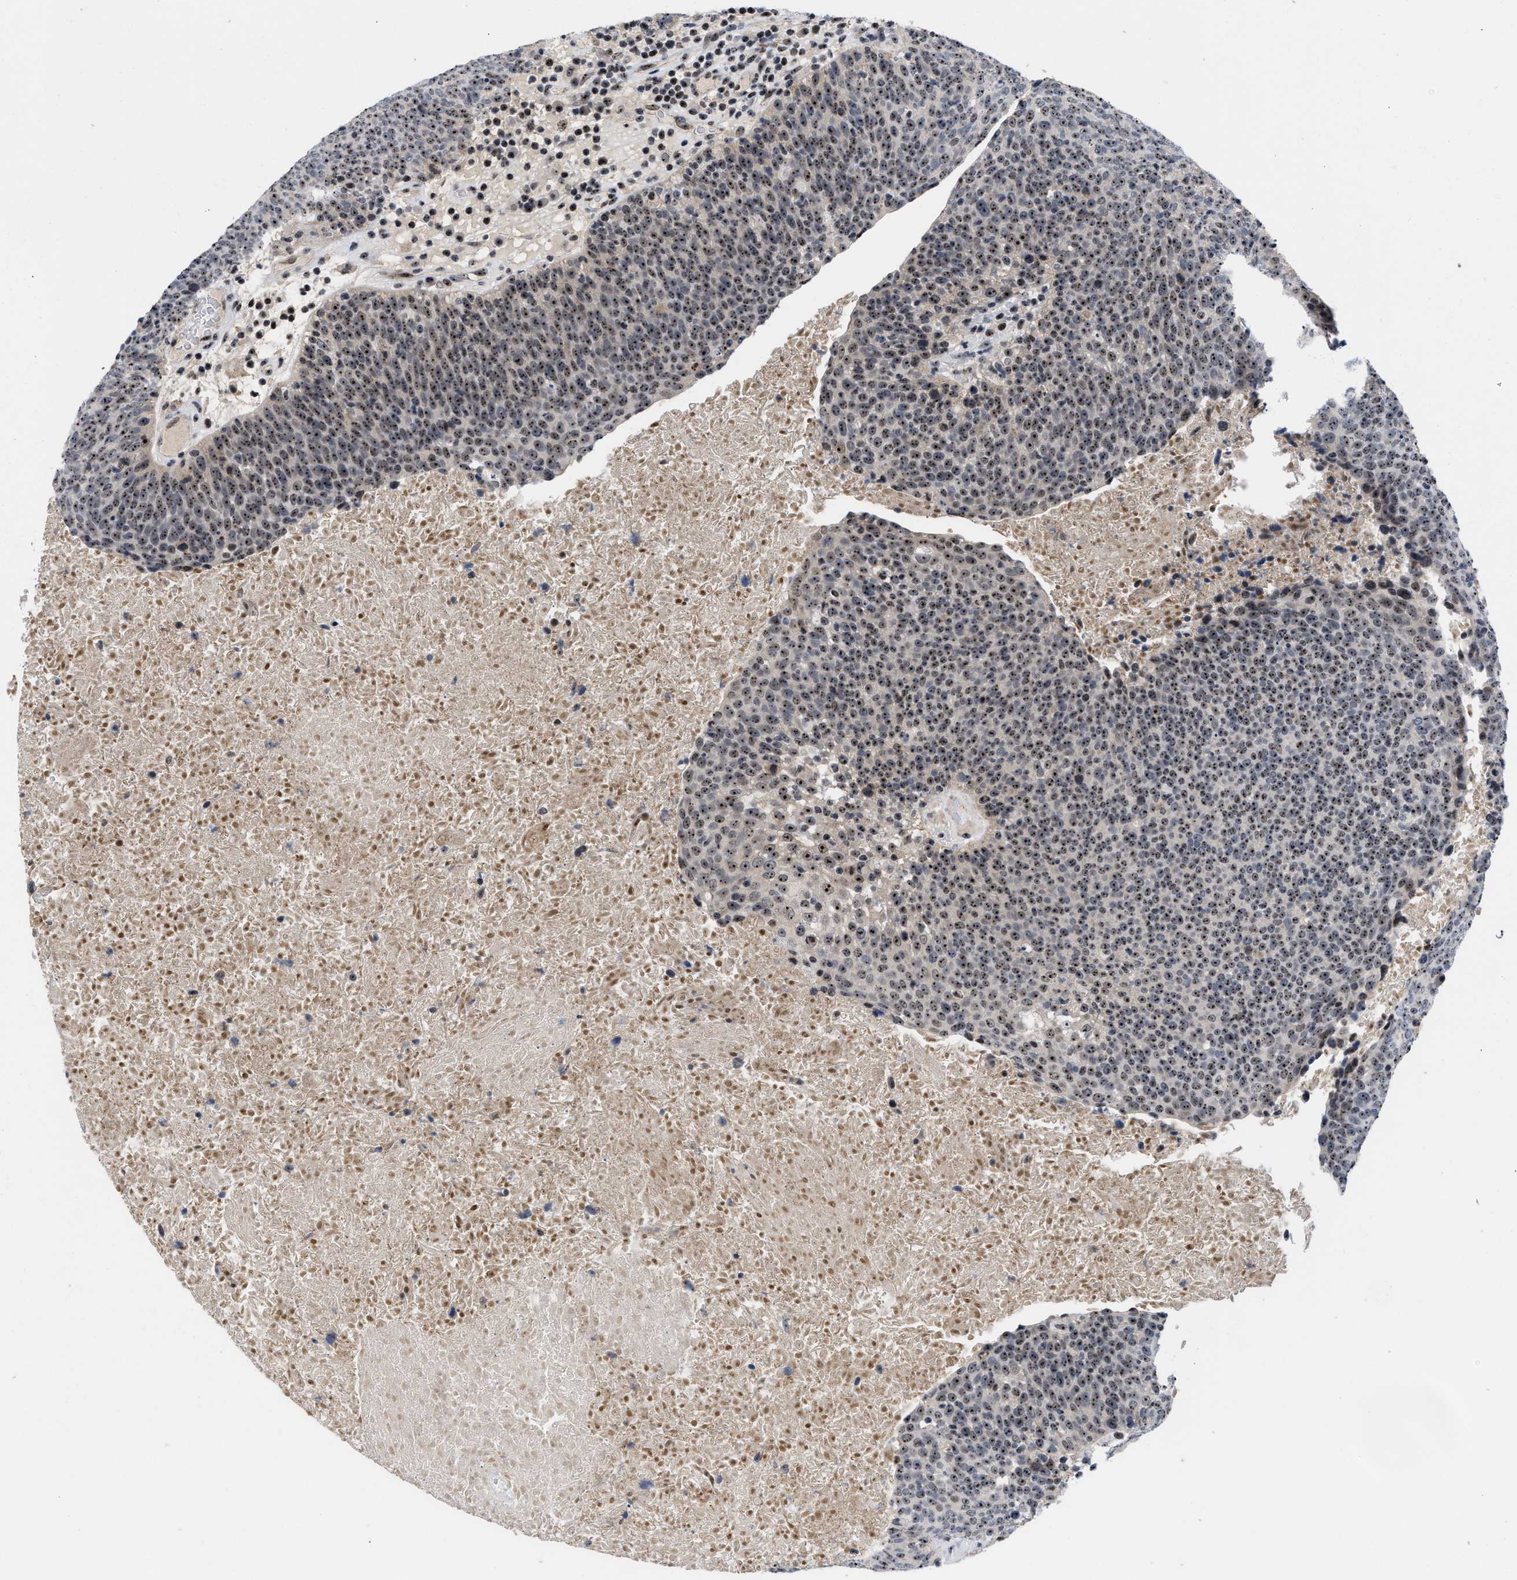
{"staining": {"intensity": "moderate", "quantity": ">75%", "location": "nuclear"}, "tissue": "head and neck cancer", "cell_type": "Tumor cells", "image_type": "cancer", "snomed": [{"axis": "morphology", "description": "Squamous cell carcinoma, NOS"}, {"axis": "morphology", "description": "Squamous cell carcinoma, metastatic, NOS"}, {"axis": "topography", "description": "Lymph node"}, {"axis": "topography", "description": "Head-Neck"}], "caption": "This is an image of immunohistochemistry staining of head and neck squamous cell carcinoma, which shows moderate staining in the nuclear of tumor cells.", "gene": "NOP58", "patient": {"sex": "male", "age": 62}}